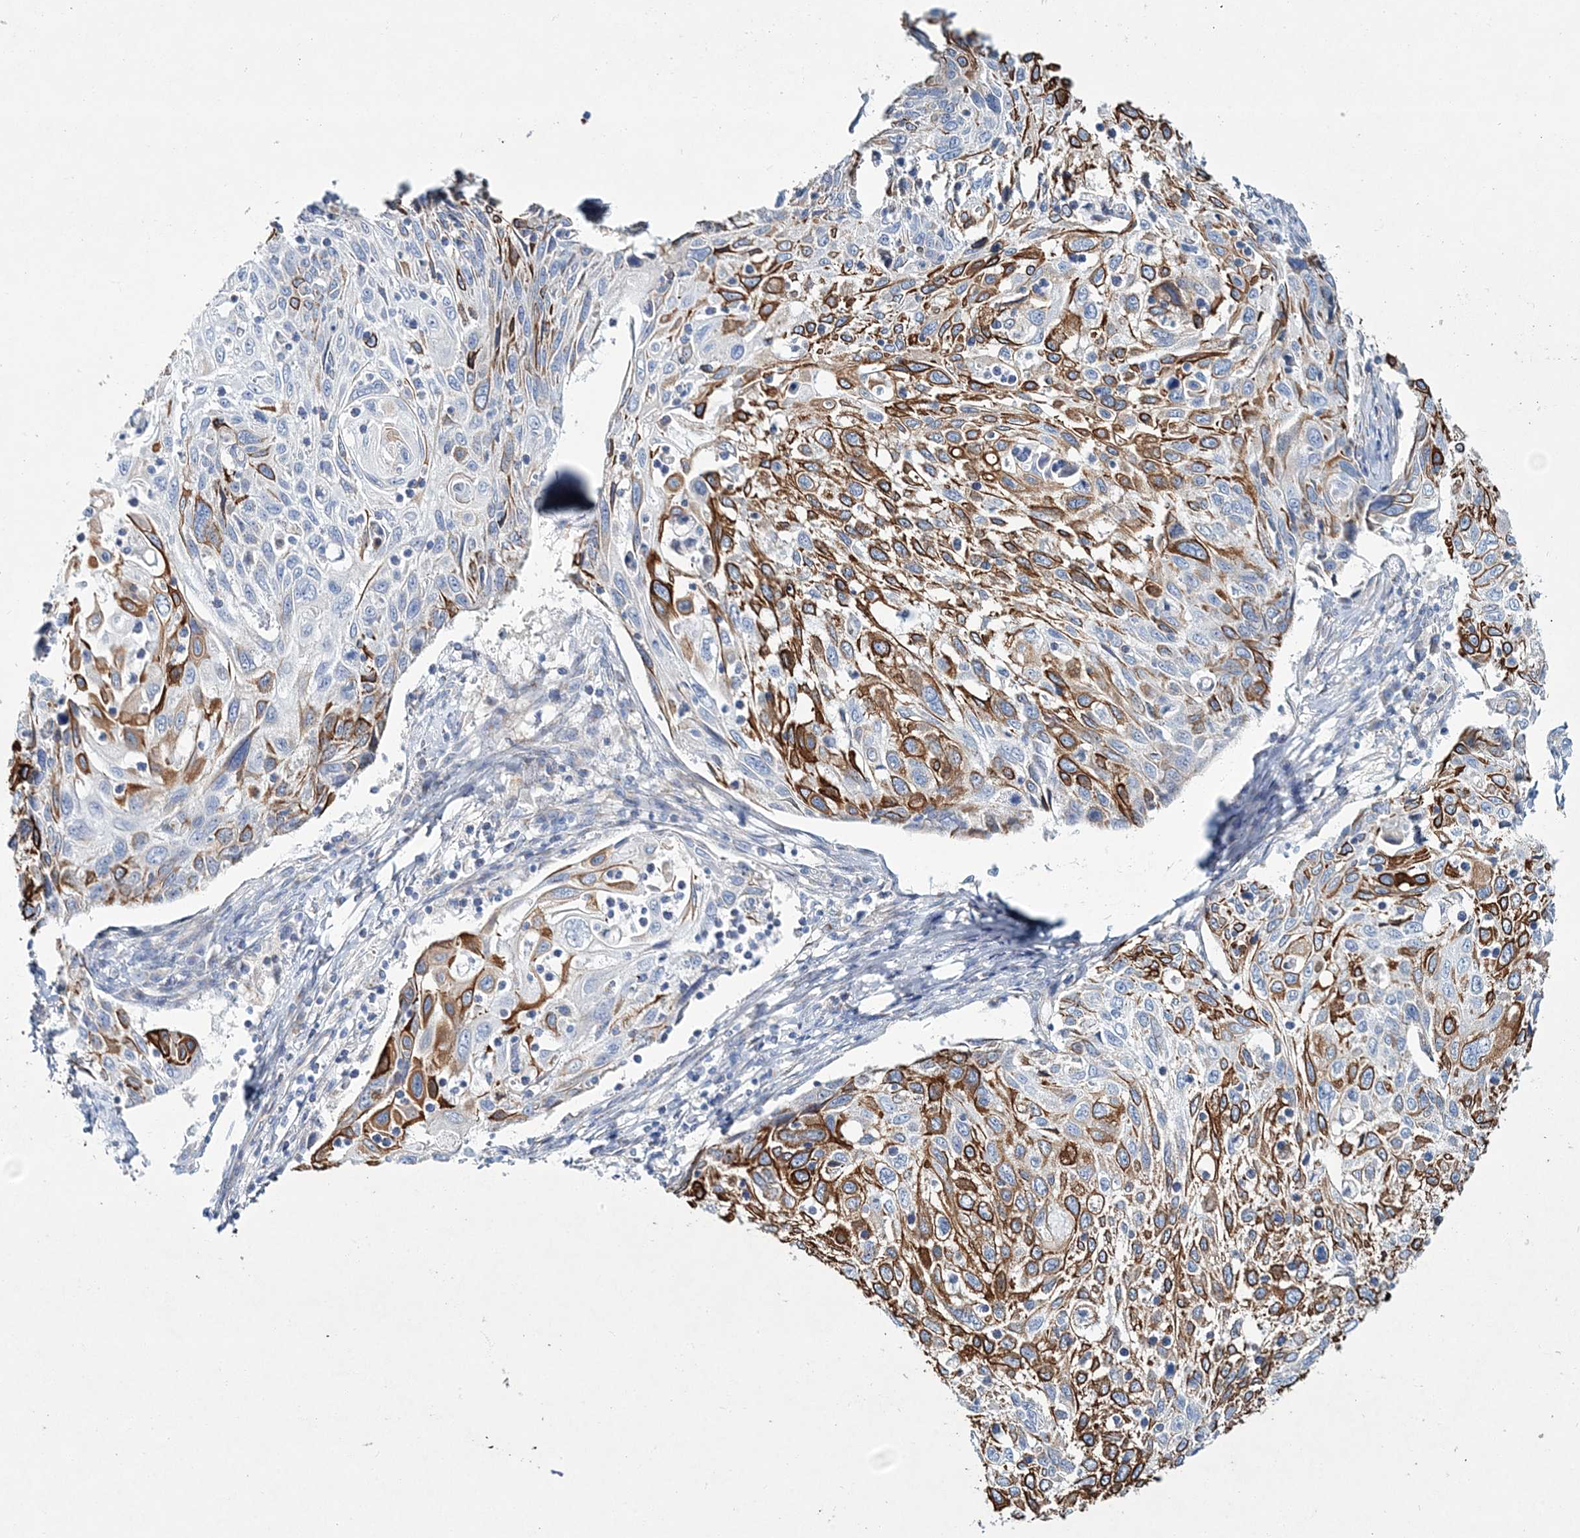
{"staining": {"intensity": "strong", "quantity": "25%-75%", "location": "cytoplasmic/membranous"}, "tissue": "cervical cancer", "cell_type": "Tumor cells", "image_type": "cancer", "snomed": [{"axis": "morphology", "description": "Squamous cell carcinoma, NOS"}, {"axis": "topography", "description": "Cervix"}], "caption": "Squamous cell carcinoma (cervical) stained for a protein (brown) shows strong cytoplasmic/membranous positive positivity in about 25%-75% of tumor cells.", "gene": "ADGRL1", "patient": {"sex": "female", "age": 70}}